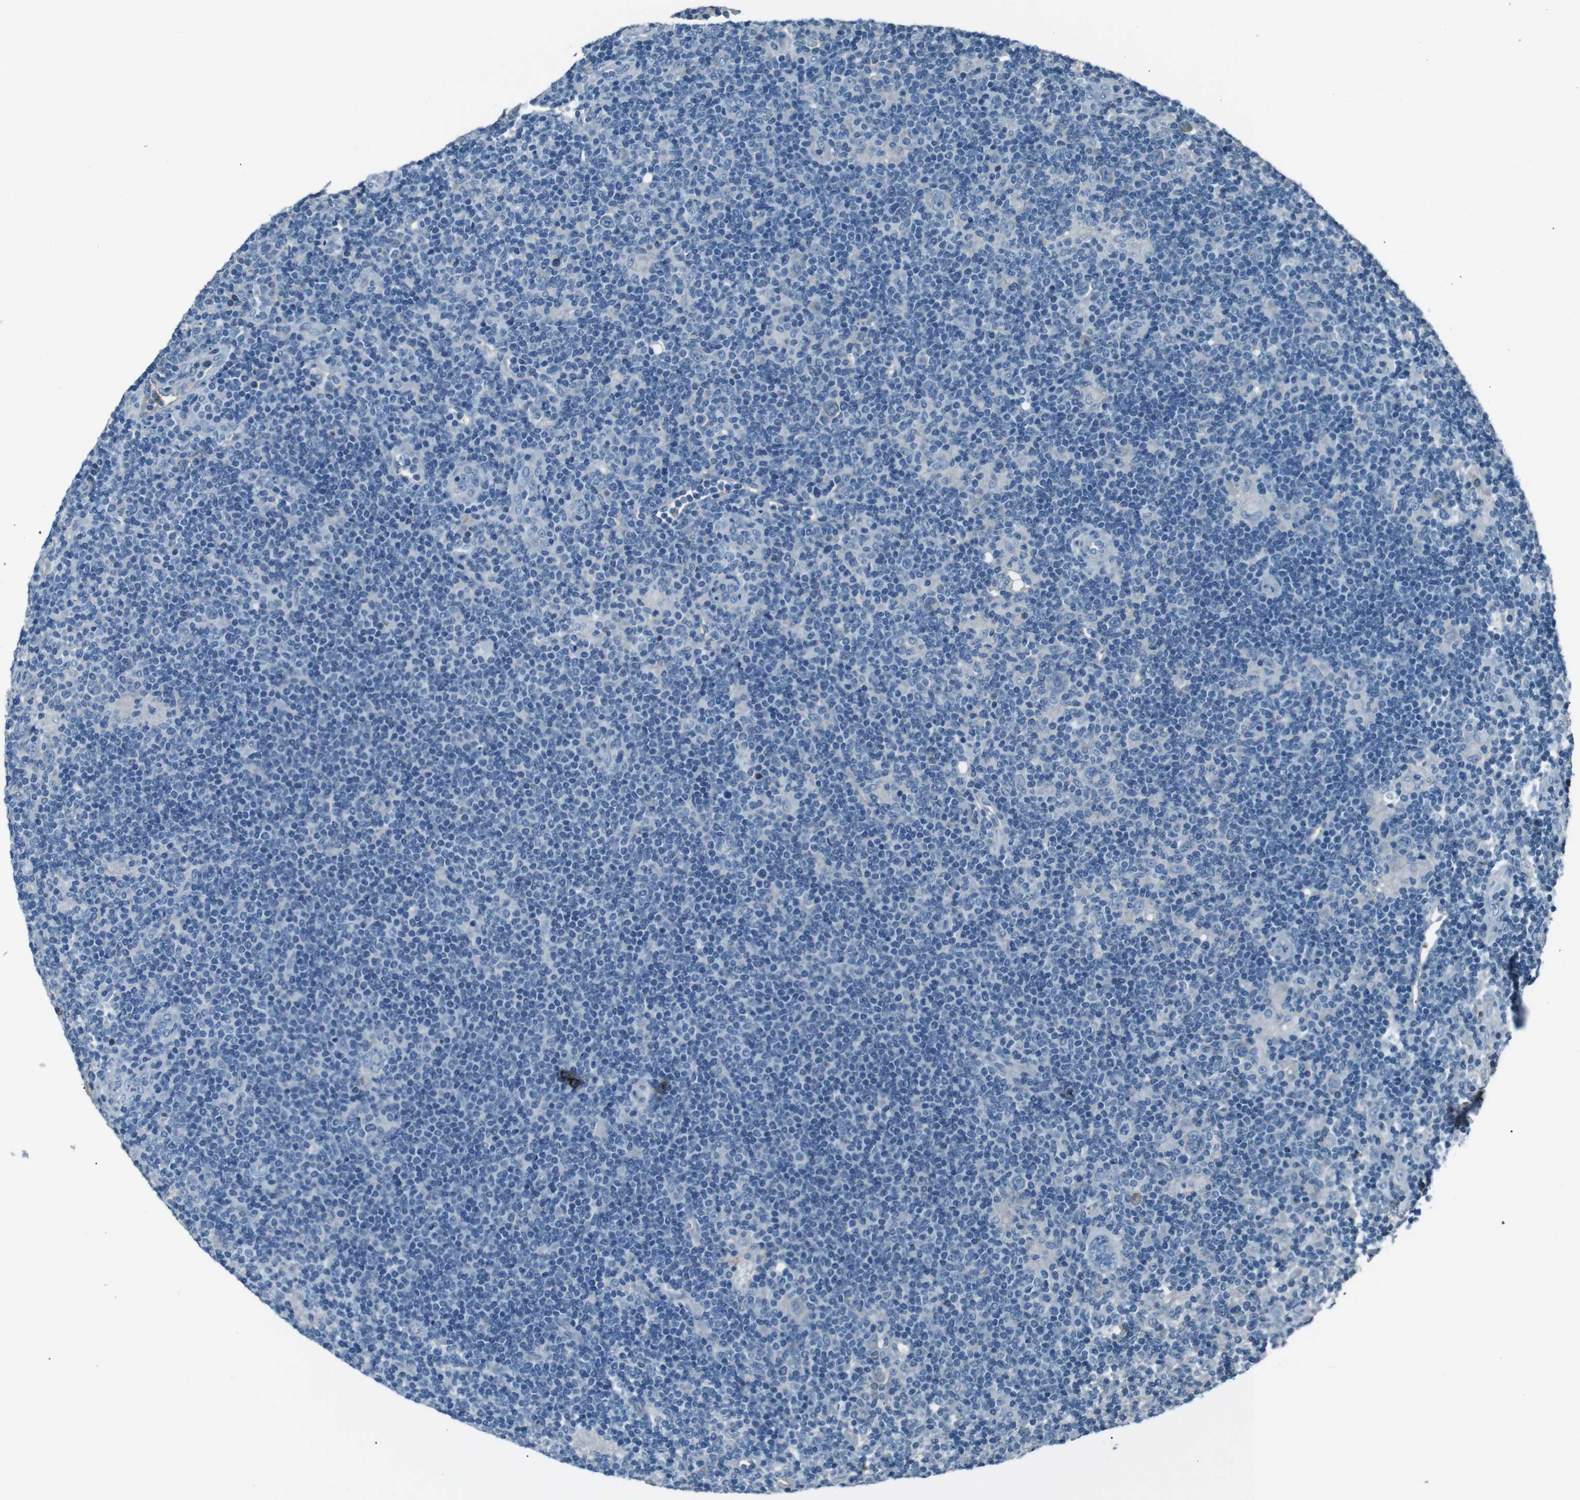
{"staining": {"intensity": "negative", "quantity": "none", "location": "none"}, "tissue": "lymphoma", "cell_type": "Tumor cells", "image_type": "cancer", "snomed": [{"axis": "morphology", "description": "Hodgkin's disease, NOS"}, {"axis": "topography", "description": "Lymph node"}], "caption": "There is no significant expression in tumor cells of lymphoma.", "gene": "LEP", "patient": {"sex": "female", "age": 57}}